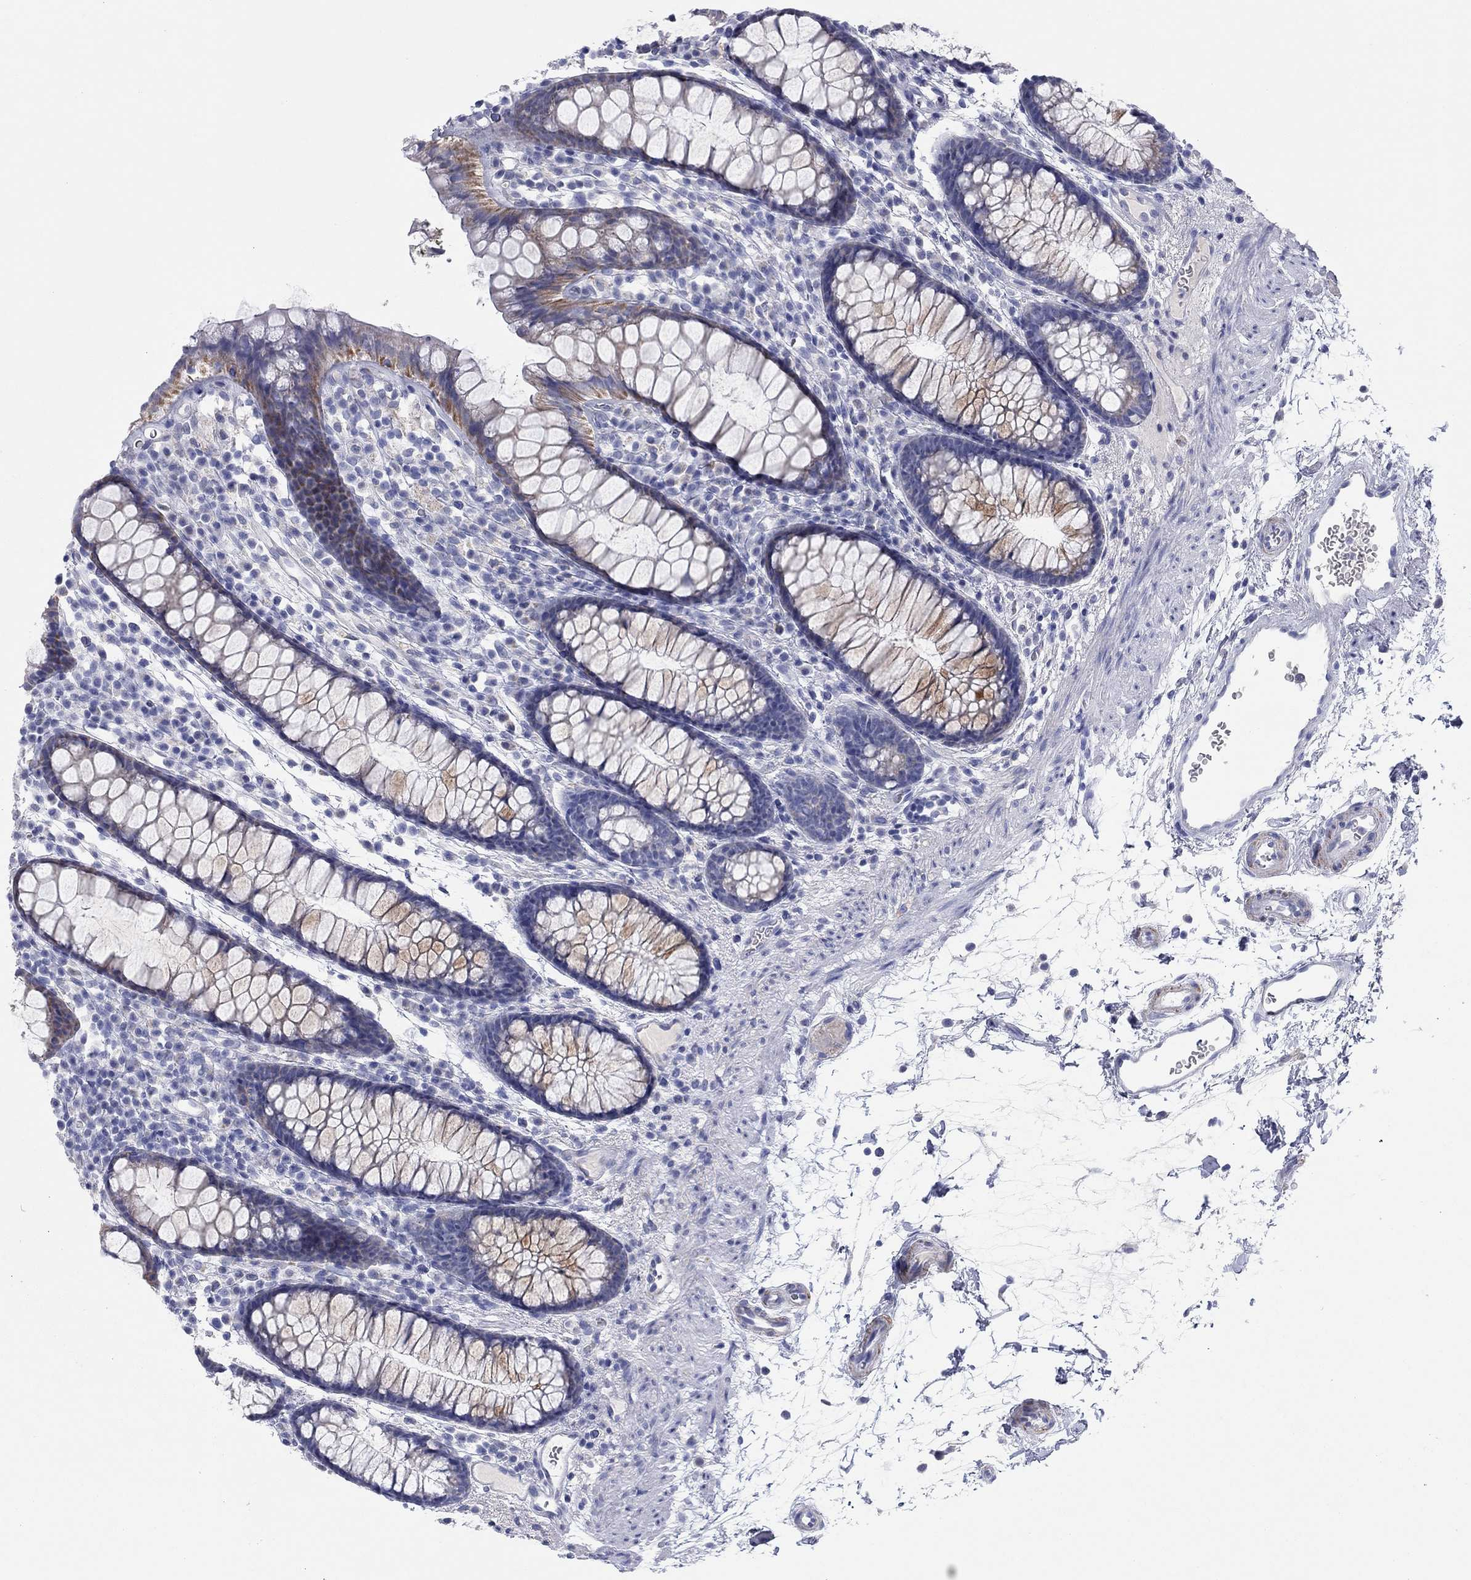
{"staining": {"intensity": "weak", "quantity": "25%-75%", "location": "cytoplasmic/membranous"}, "tissue": "colon", "cell_type": "Endothelial cells", "image_type": "normal", "snomed": [{"axis": "morphology", "description": "Normal tissue, NOS"}, {"axis": "topography", "description": "Colon"}], "caption": "High-magnification brightfield microscopy of normal colon stained with DAB (3,3'-diaminobenzidine) (brown) and counterstained with hematoxylin (blue). endothelial cells exhibit weak cytoplasmic/membranous staining is seen in approximately25%-75% of cells.", "gene": "MGST3", "patient": {"sex": "male", "age": 76}}